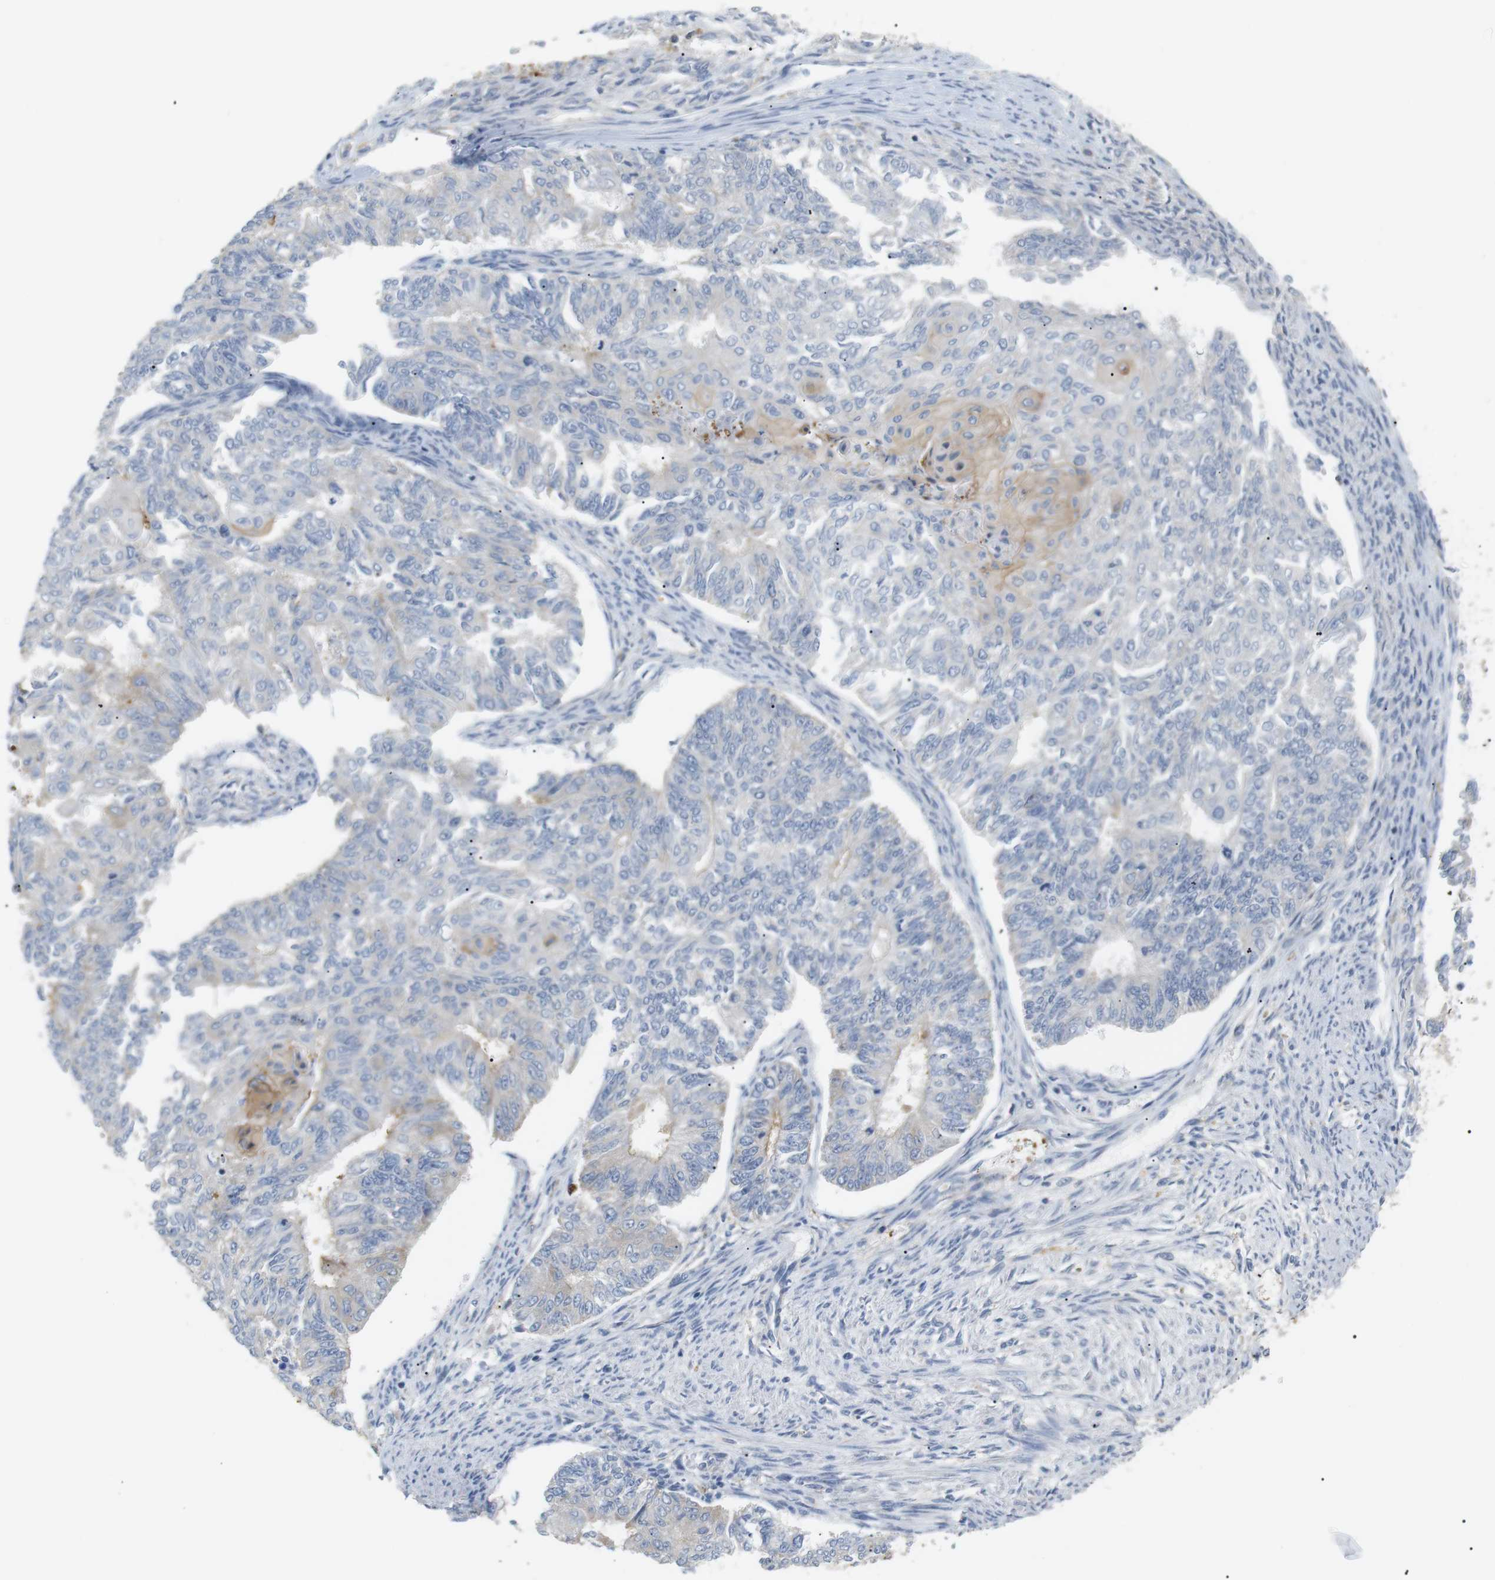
{"staining": {"intensity": "negative", "quantity": "none", "location": "none"}, "tissue": "endometrial cancer", "cell_type": "Tumor cells", "image_type": "cancer", "snomed": [{"axis": "morphology", "description": "Adenocarcinoma, NOS"}, {"axis": "topography", "description": "Endometrium"}], "caption": "Immunohistochemical staining of endometrial cancer exhibits no significant staining in tumor cells. (DAB (3,3'-diaminobenzidine) immunohistochemistry (IHC) with hematoxylin counter stain).", "gene": "TMEM200A", "patient": {"sex": "female", "age": 32}}